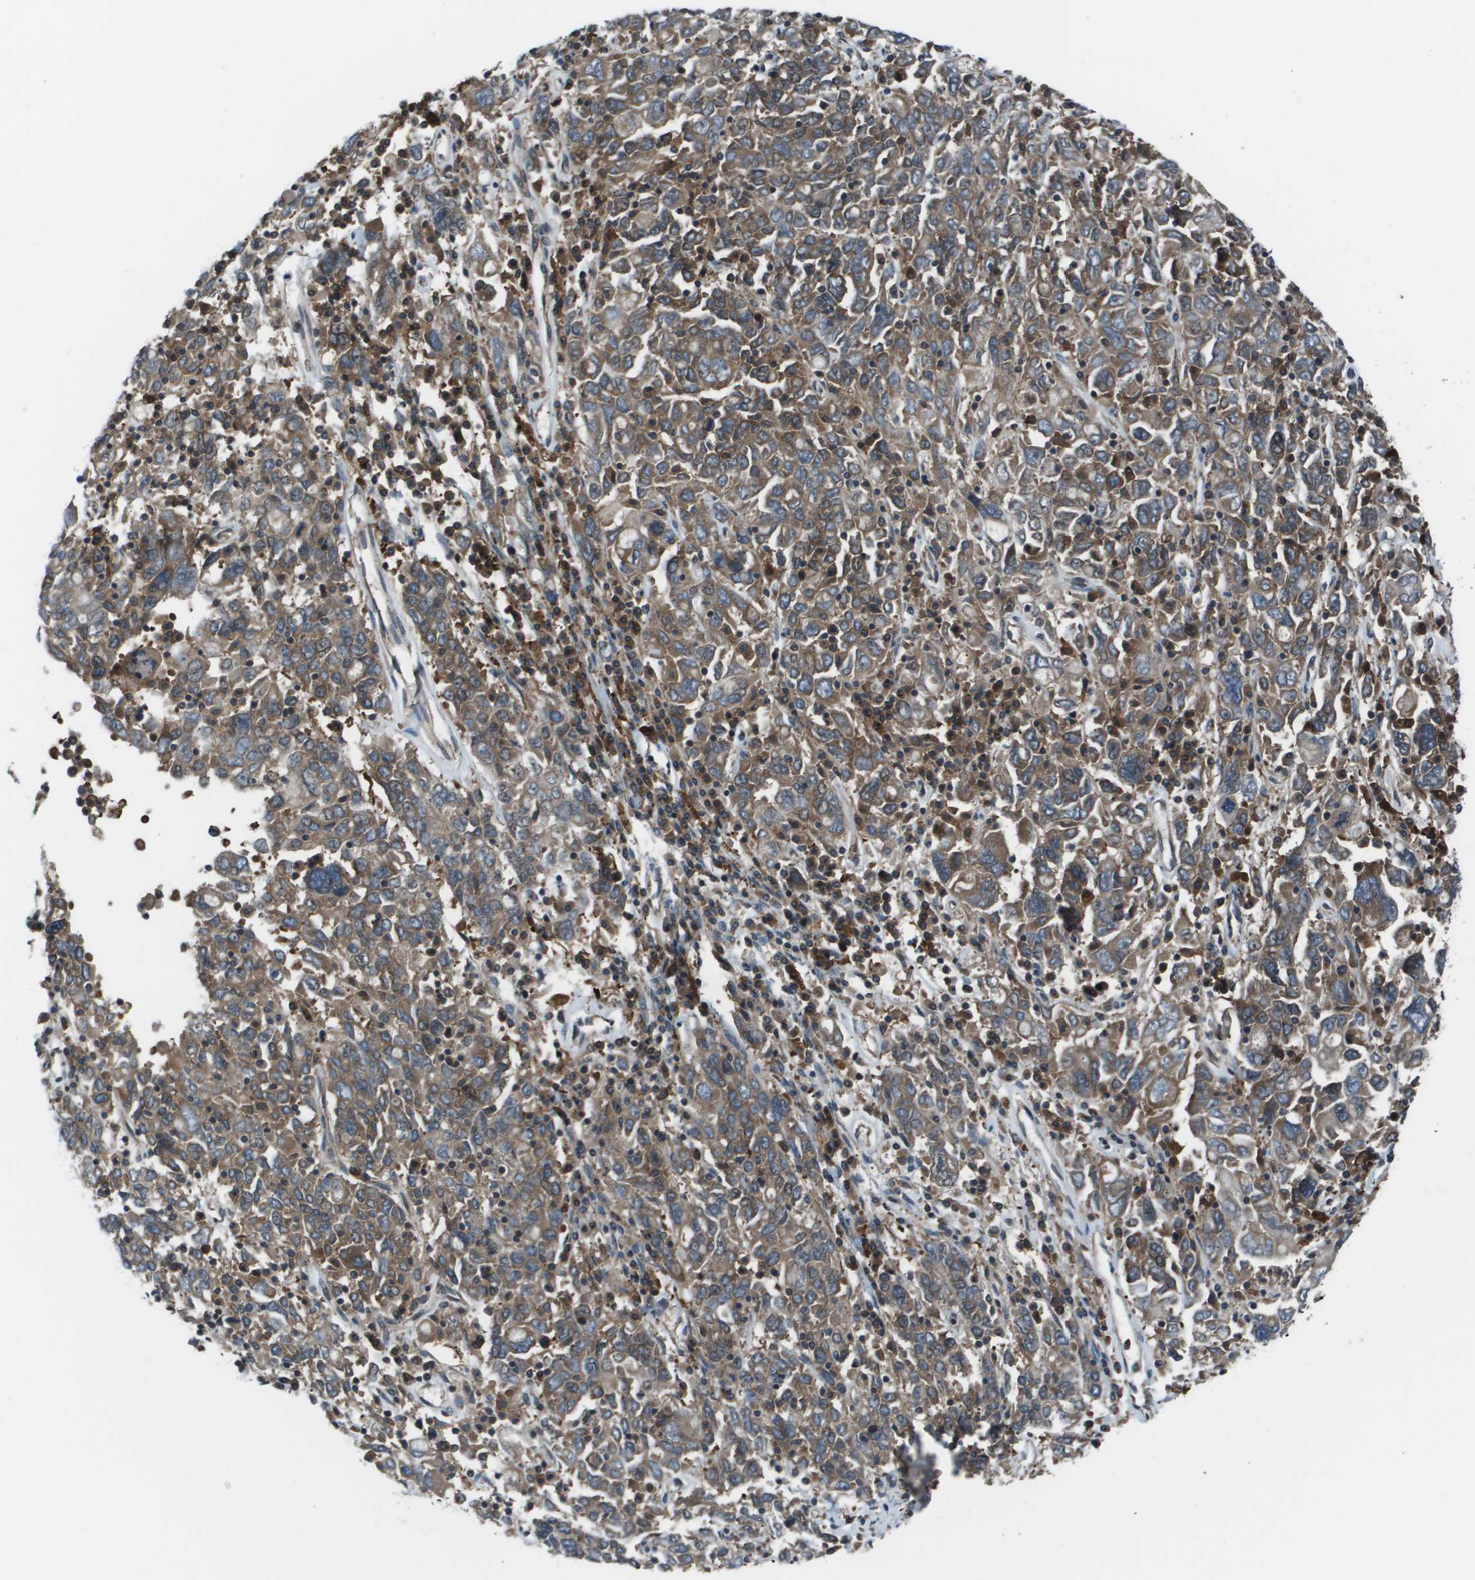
{"staining": {"intensity": "moderate", "quantity": ">75%", "location": "cytoplasmic/membranous"}, "tissue": "ovarian cancer", "cell_type": "Tumor cells", "image_type": "cancer", "snomed": [{"axis": "morphology", "description": "Carcinoma, endometroid"}, {"axis": "topography", "description": "Ovary"}], "caption": "Ovarian endometroid carcinoma was stained to show a protein in brown. There is medium levels of moderate cytoplasmic/membranous expression in approximately >75% of tumor cells. The protein is stained brown, and the nuclei are stained in blue (DAB IHC with brightfield microscopy, high magnification).", "gene": "EIF3B", "patient": {"sex": "female", "age": 62}}